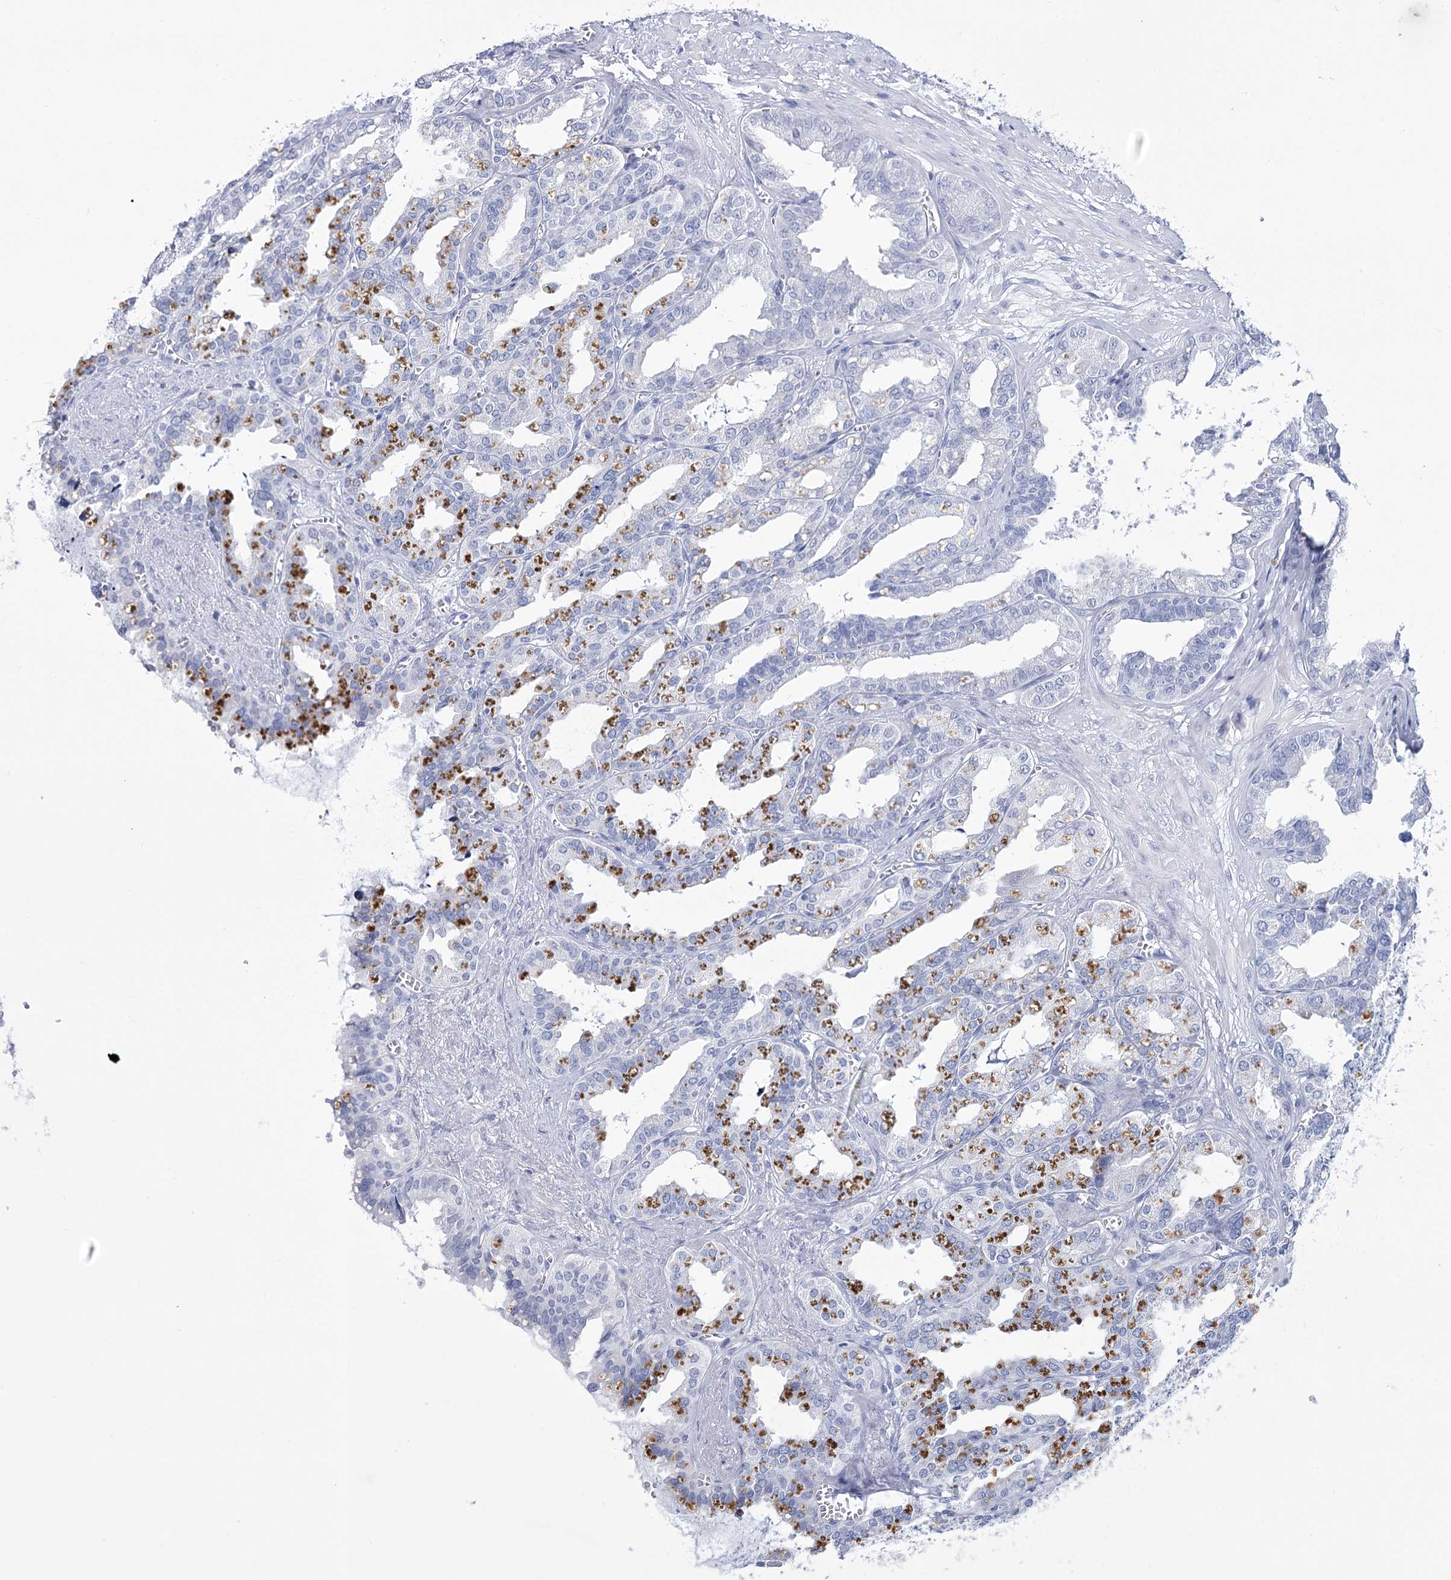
{"staining": {"intensity": "negative", "quantity": "none", "location": "none"}, "tissue": "seminal vesicle", "cell_type": "Glandular cells", "image_type": "normal", "snomed": [{"axis": "morphology", "description": "Normal tissue, NOS"}, {"axis": "topography", "description": "Prostate"}, {"axis": "topography", "description": "Seminal veicle"}], "caption": "IHC photomicrograph of normal seminal vesicle: seminal vesicle stained with DAB displays no significant protein expression in glandular cells. (DAB (3,3'-diaminobenzidine) immunohistochemistry (IHC) with hematoxylin counter stain).", "gene": "RNF186", "patient": {"sex": "male", "age": 51}}